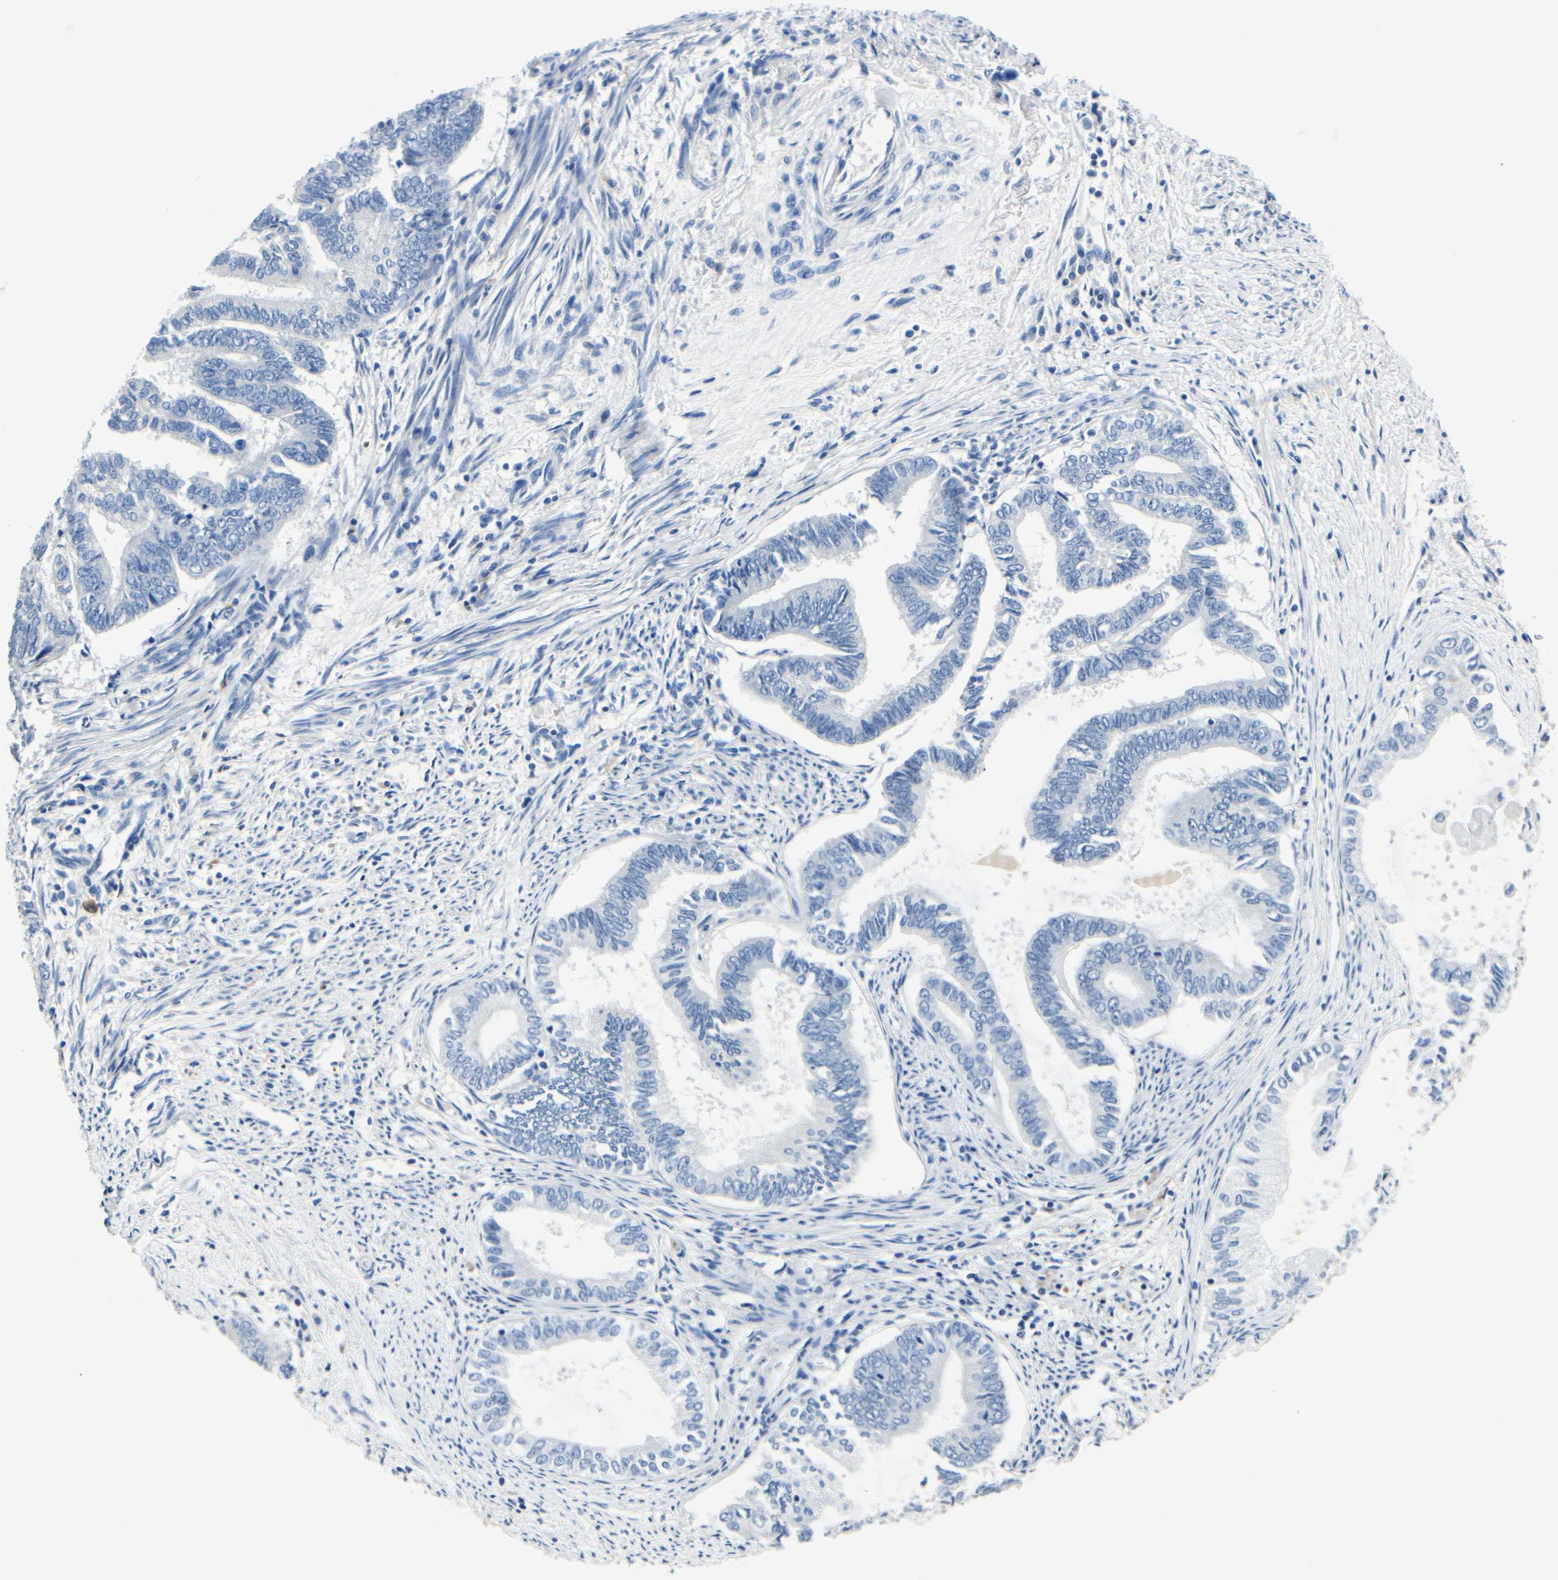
{"staining": {"intensity": "negative", "quantity": "none", "location": "none"}, "tissue": "endometrial cancer", "cell_type": "Tumor cells", "image_type": "cancer", "snomed": [{"axis": "morphology", "description": "Adenocarcinoma, NOS"}, {"axis": "topography", "description": "Endometrium"}], "caption": "Immunohistochemistry of human adenocarcinoma (endometrial) reveals no positivity in tumor cells.", "gene": "TGFBR3", "patient": {"sex": "female", "age": 86}}